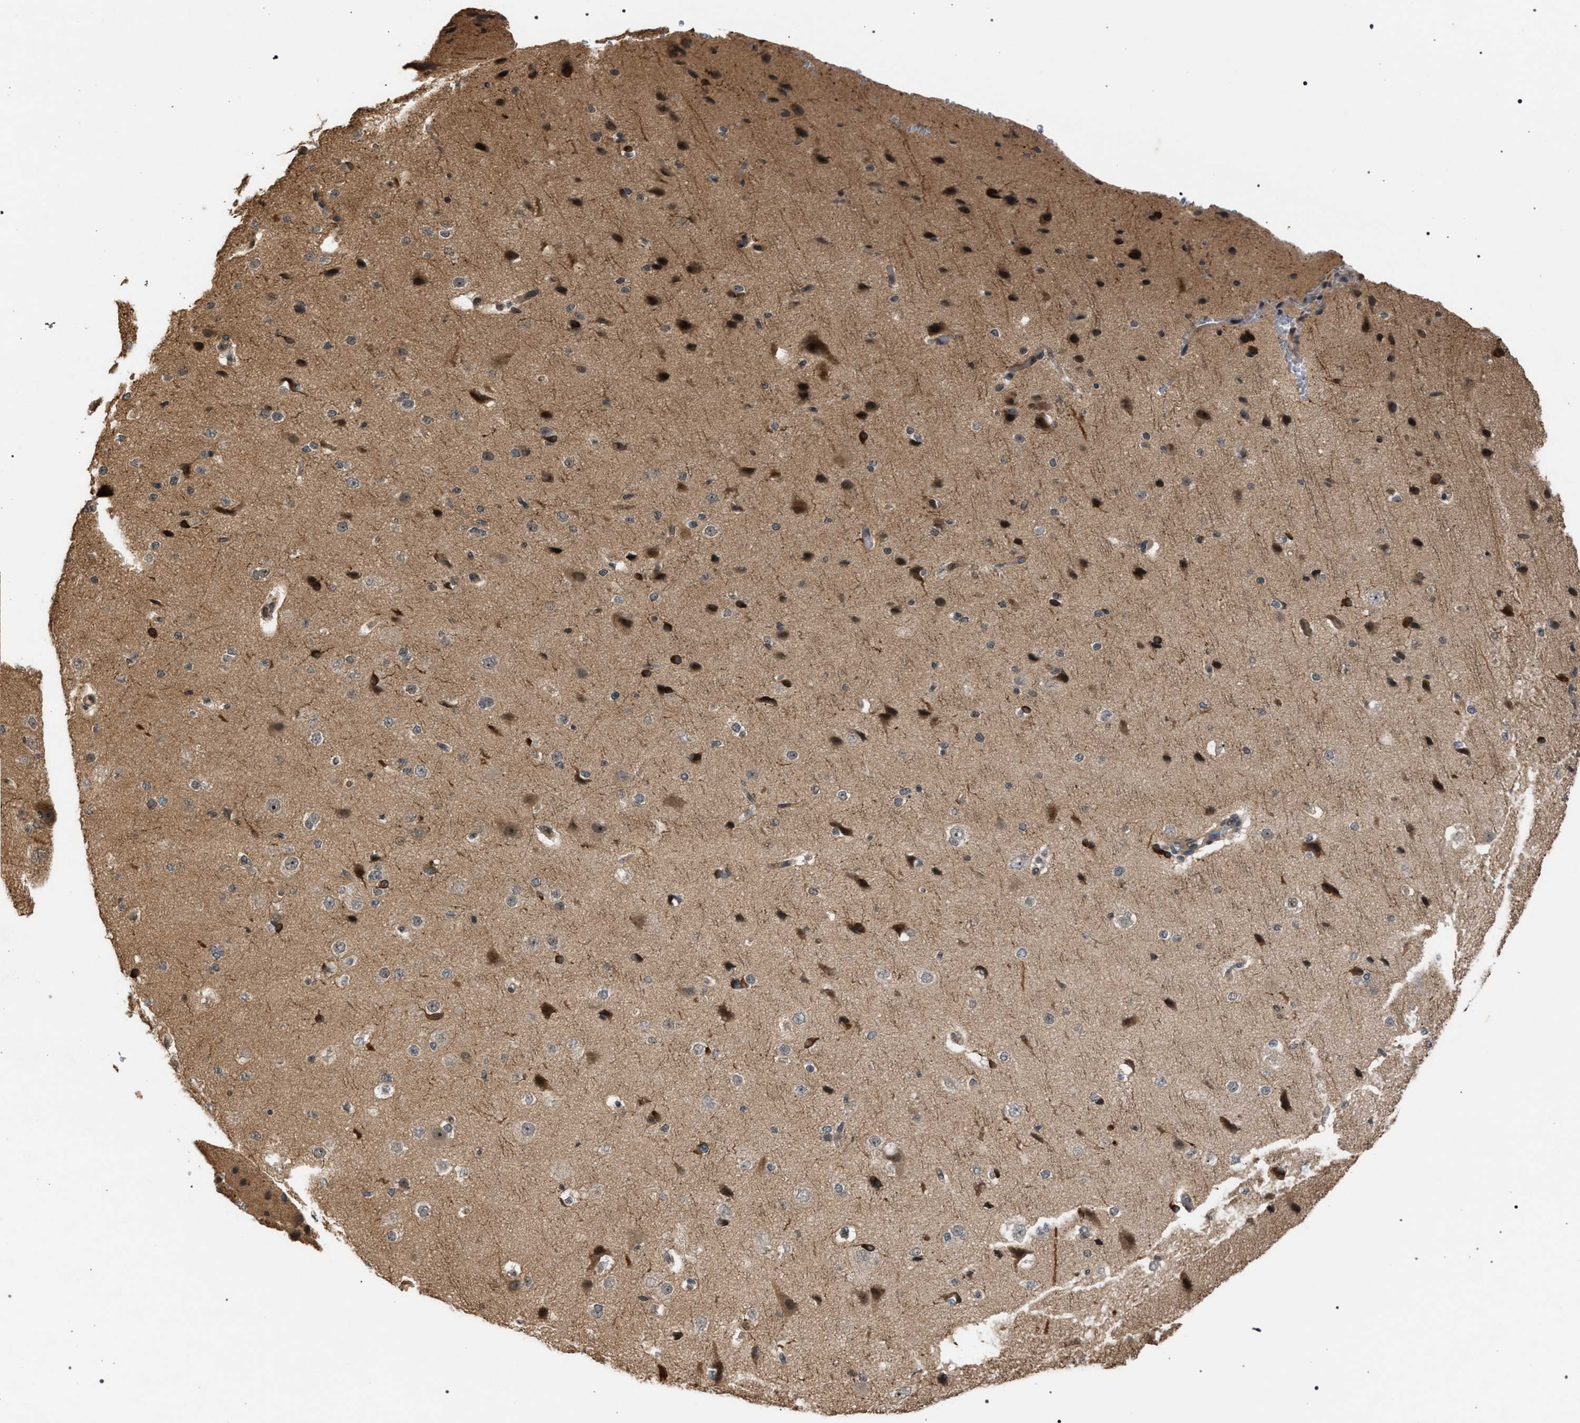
{"staining": {"intensity": "weak", "quantity": "25%-75%", "location": "cytoplasmic/membranous"}, "tissue": "cerebral cortex", "cell_type": "Endothelial cells", "image_type": "normal", "snomed": [{"axis": "morphology", "description": "Normal tissue, NOS"}, {"axis": "morphology", "description": "Developmental malformation"}, {"axis": "topography", "description": "Cerebral cortex"}], "caption": "Protein staining demonstrates weak cytoplasmic/membranous positivity in approximately 25%-75% of endothelial cells in unremarkable cerebral cortex. Immunohistochemistry stains the protein of interest in brown and the nuclei are stained blue.", "gene": "IRAK4", "patient": {"sex": "female", "age": 30}}